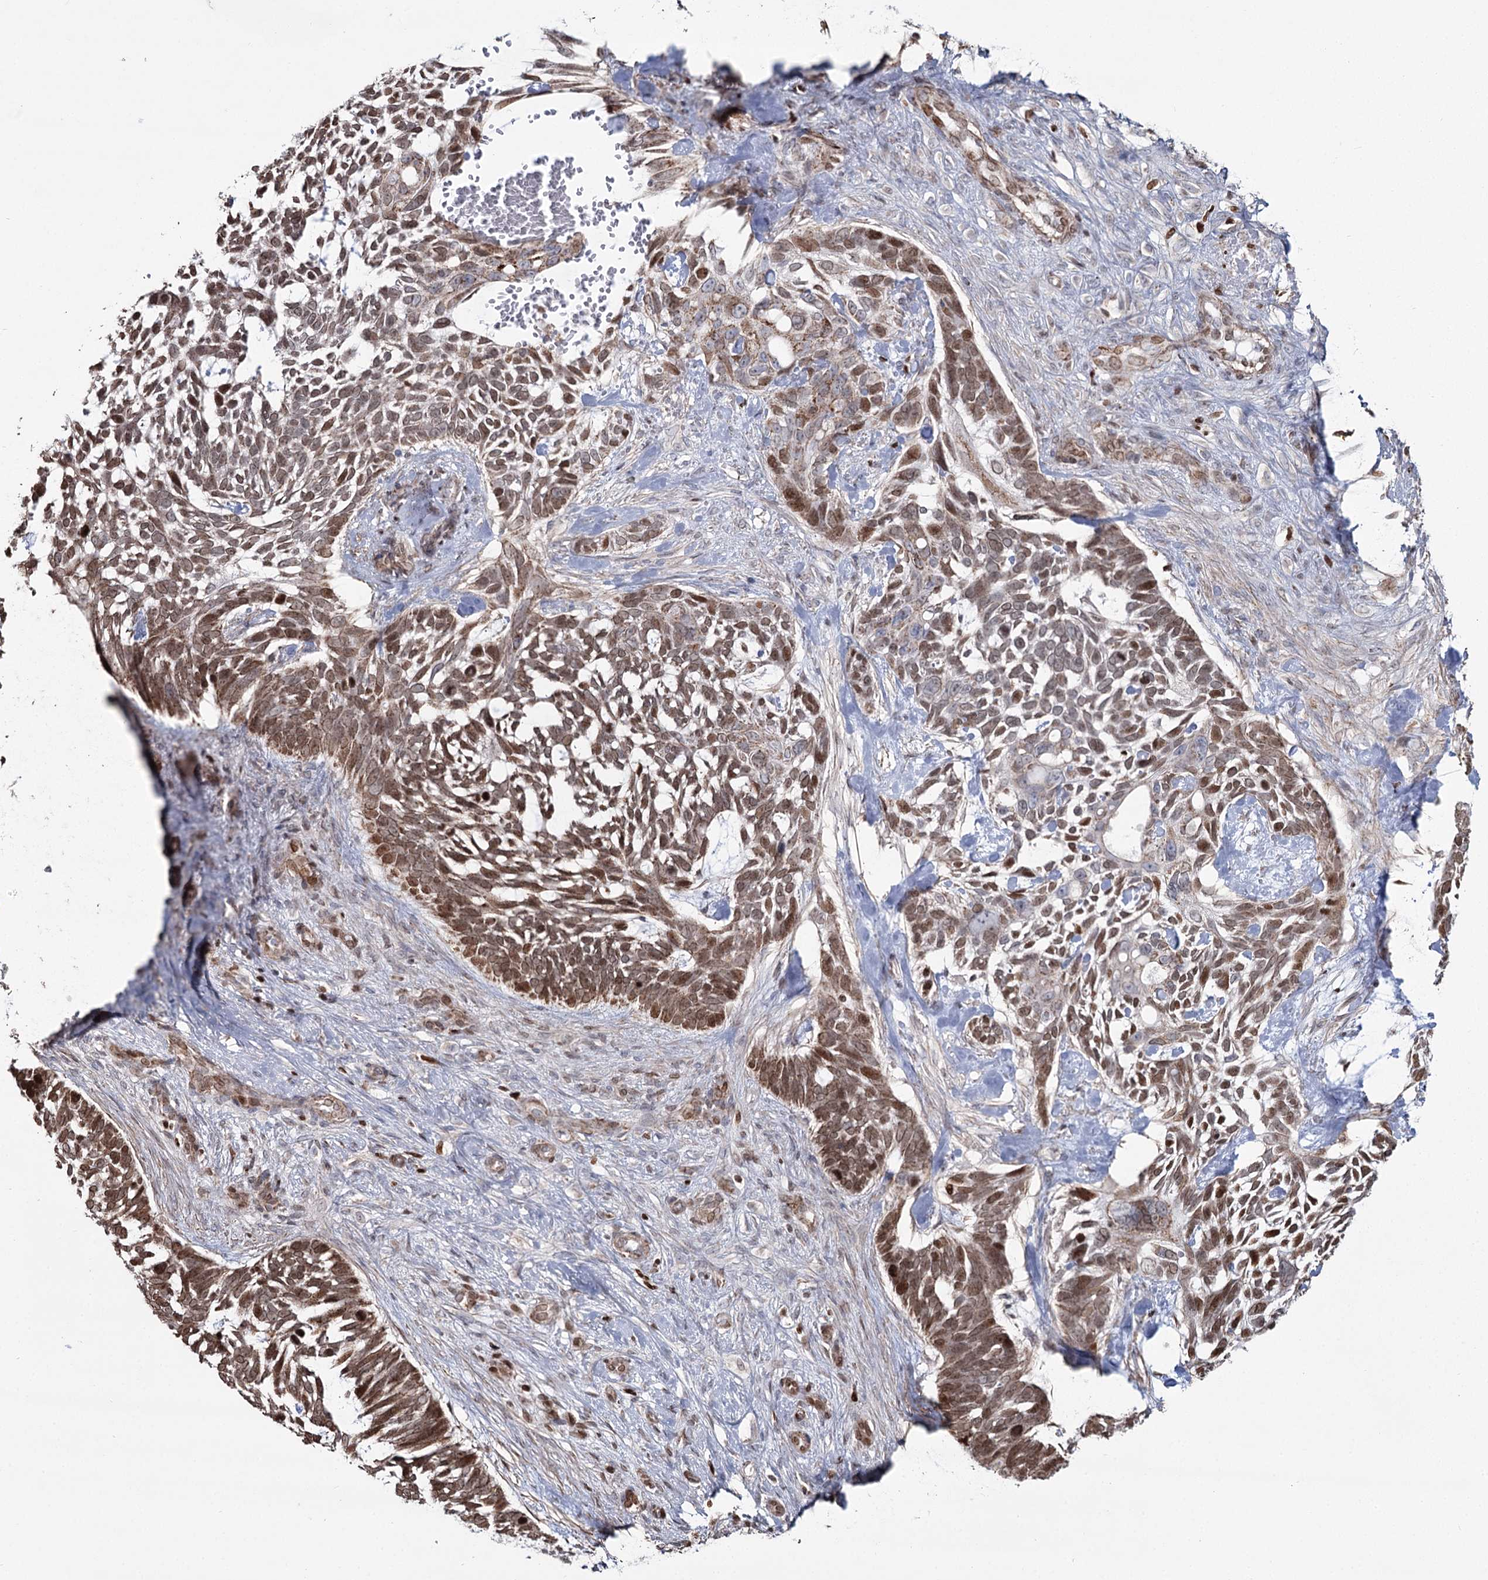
{"staining": {"intensity": "moderate", "quantity": ">75%", "location": "cytoplasmic/membranous,nuclear"}, "tissue": "skin cancer", "cell_type": "Tumor cells", "image_type": "cancer", "snomed": [{"axis": "morphology", "description": "Basal cell carcinoma"}, {"axis": "topography", "description": "Skin"}], "caption": "Immunohistochemical staining of human skin cancer (basal cell carcinoma) reveals medium levels of moderate cytoplasmic/membranous and nuclear protein positivity in approximately >75% of tumor cells. (DAB = brown stain, brightfield microscopy at high magnification).", "gene": "PDHX", "patient": {"sex": "male", "age": 88}}